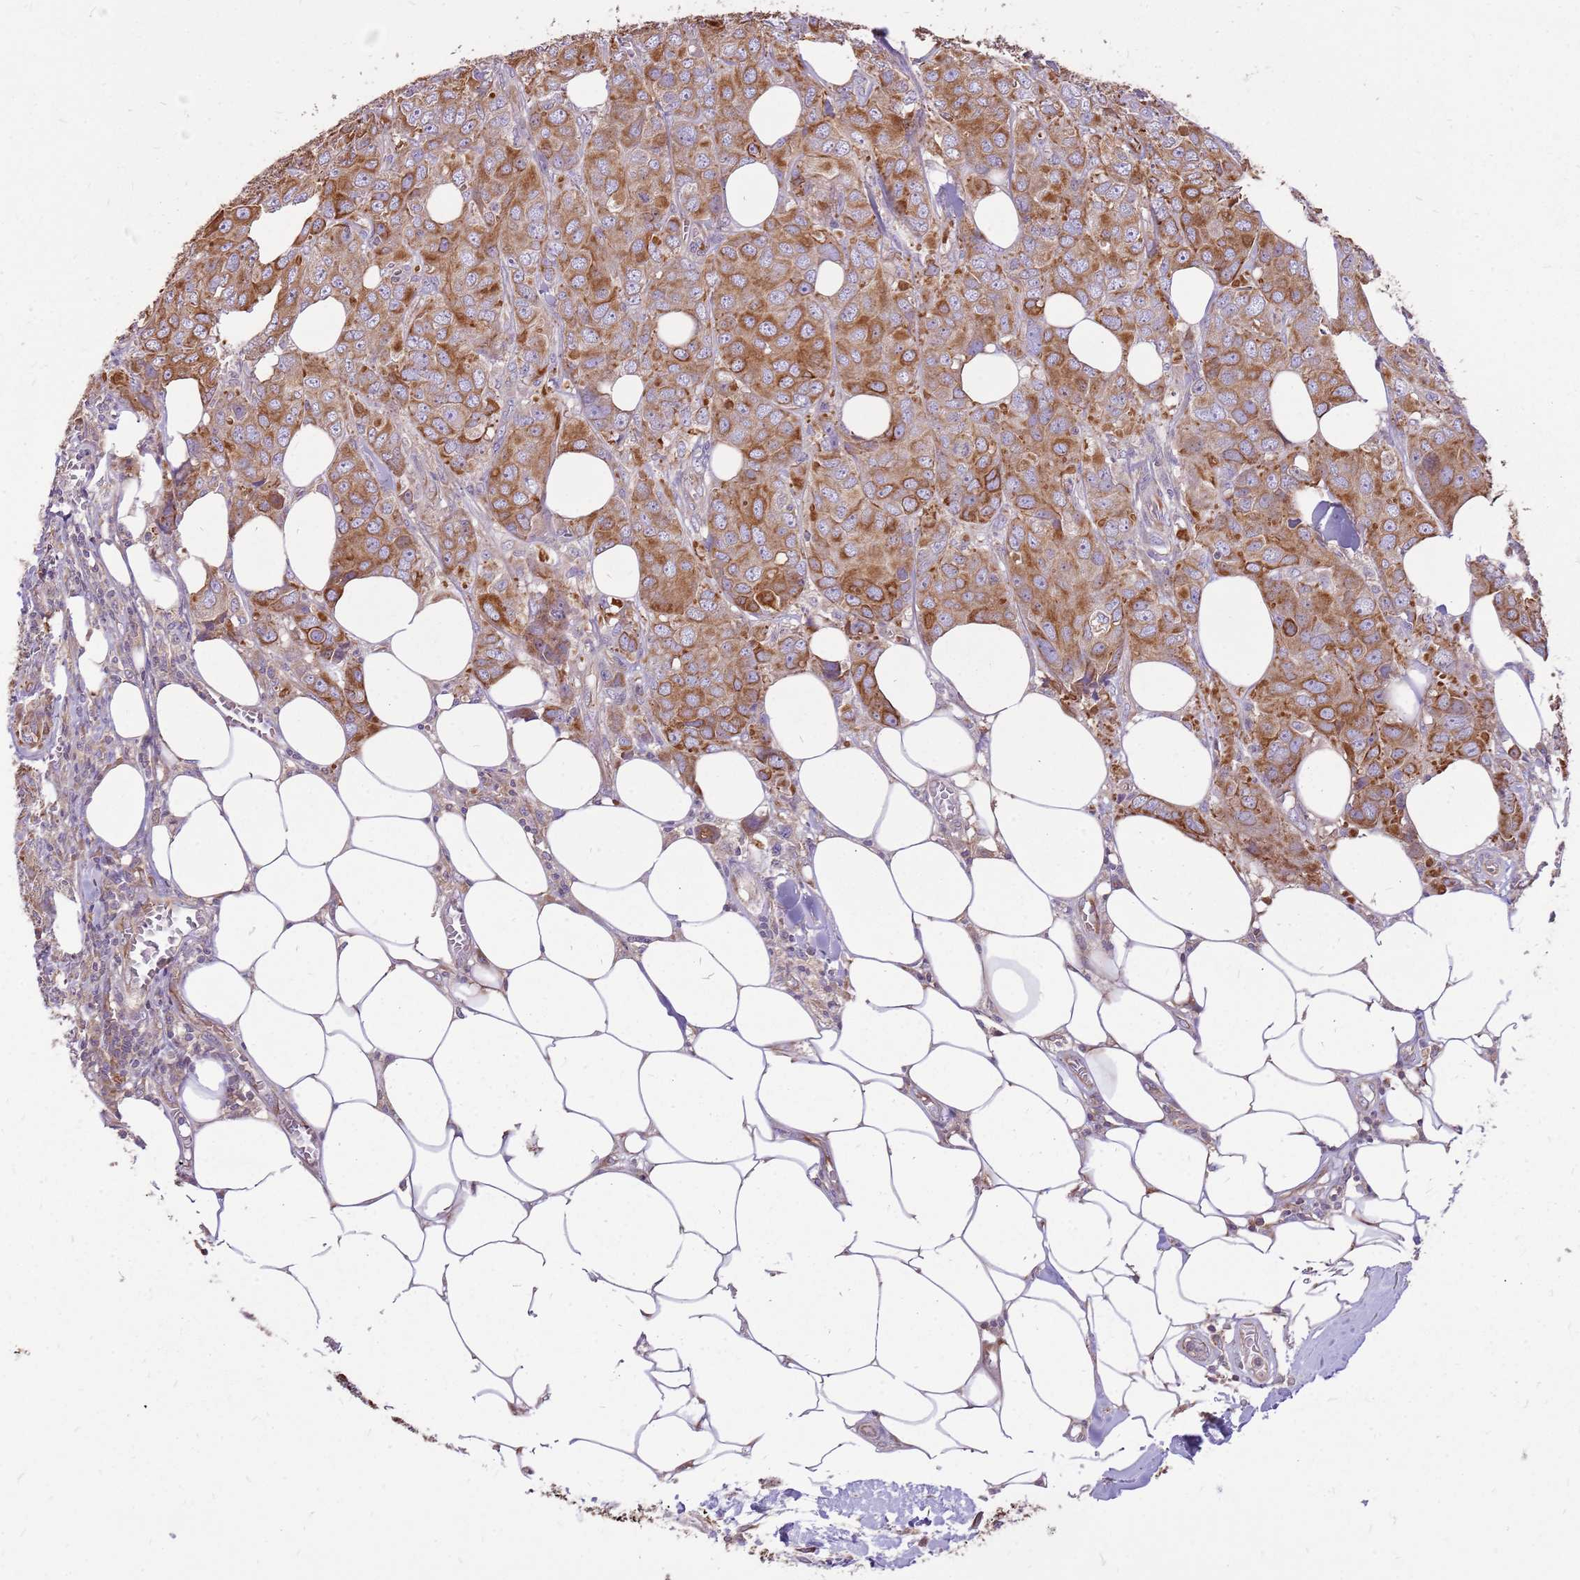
{"staining": {"intensity": "moderate", "quantity": ">75%", "location": "cytoplasmic/membranous"}, "tissue": "breast cancer", "cell_type": "Tumor cells", "image_type": "cancer", "snomed": [{"axis": "morphology", "description": "Duct carcinoma"}, {"axis": "topography", "description": "Breast"}], "caption": "Immunohistochemistry (IHC) micrograph of breast cancer (infiltrating ductal carcinoma) stained for a protein (brown), which exhibits medium levels of moderate cytoplasmic/membranous expression in approximately >75% of tumor cells.", "gene": "WASHC4", "patient": {"sex": "female", "age": 43}}